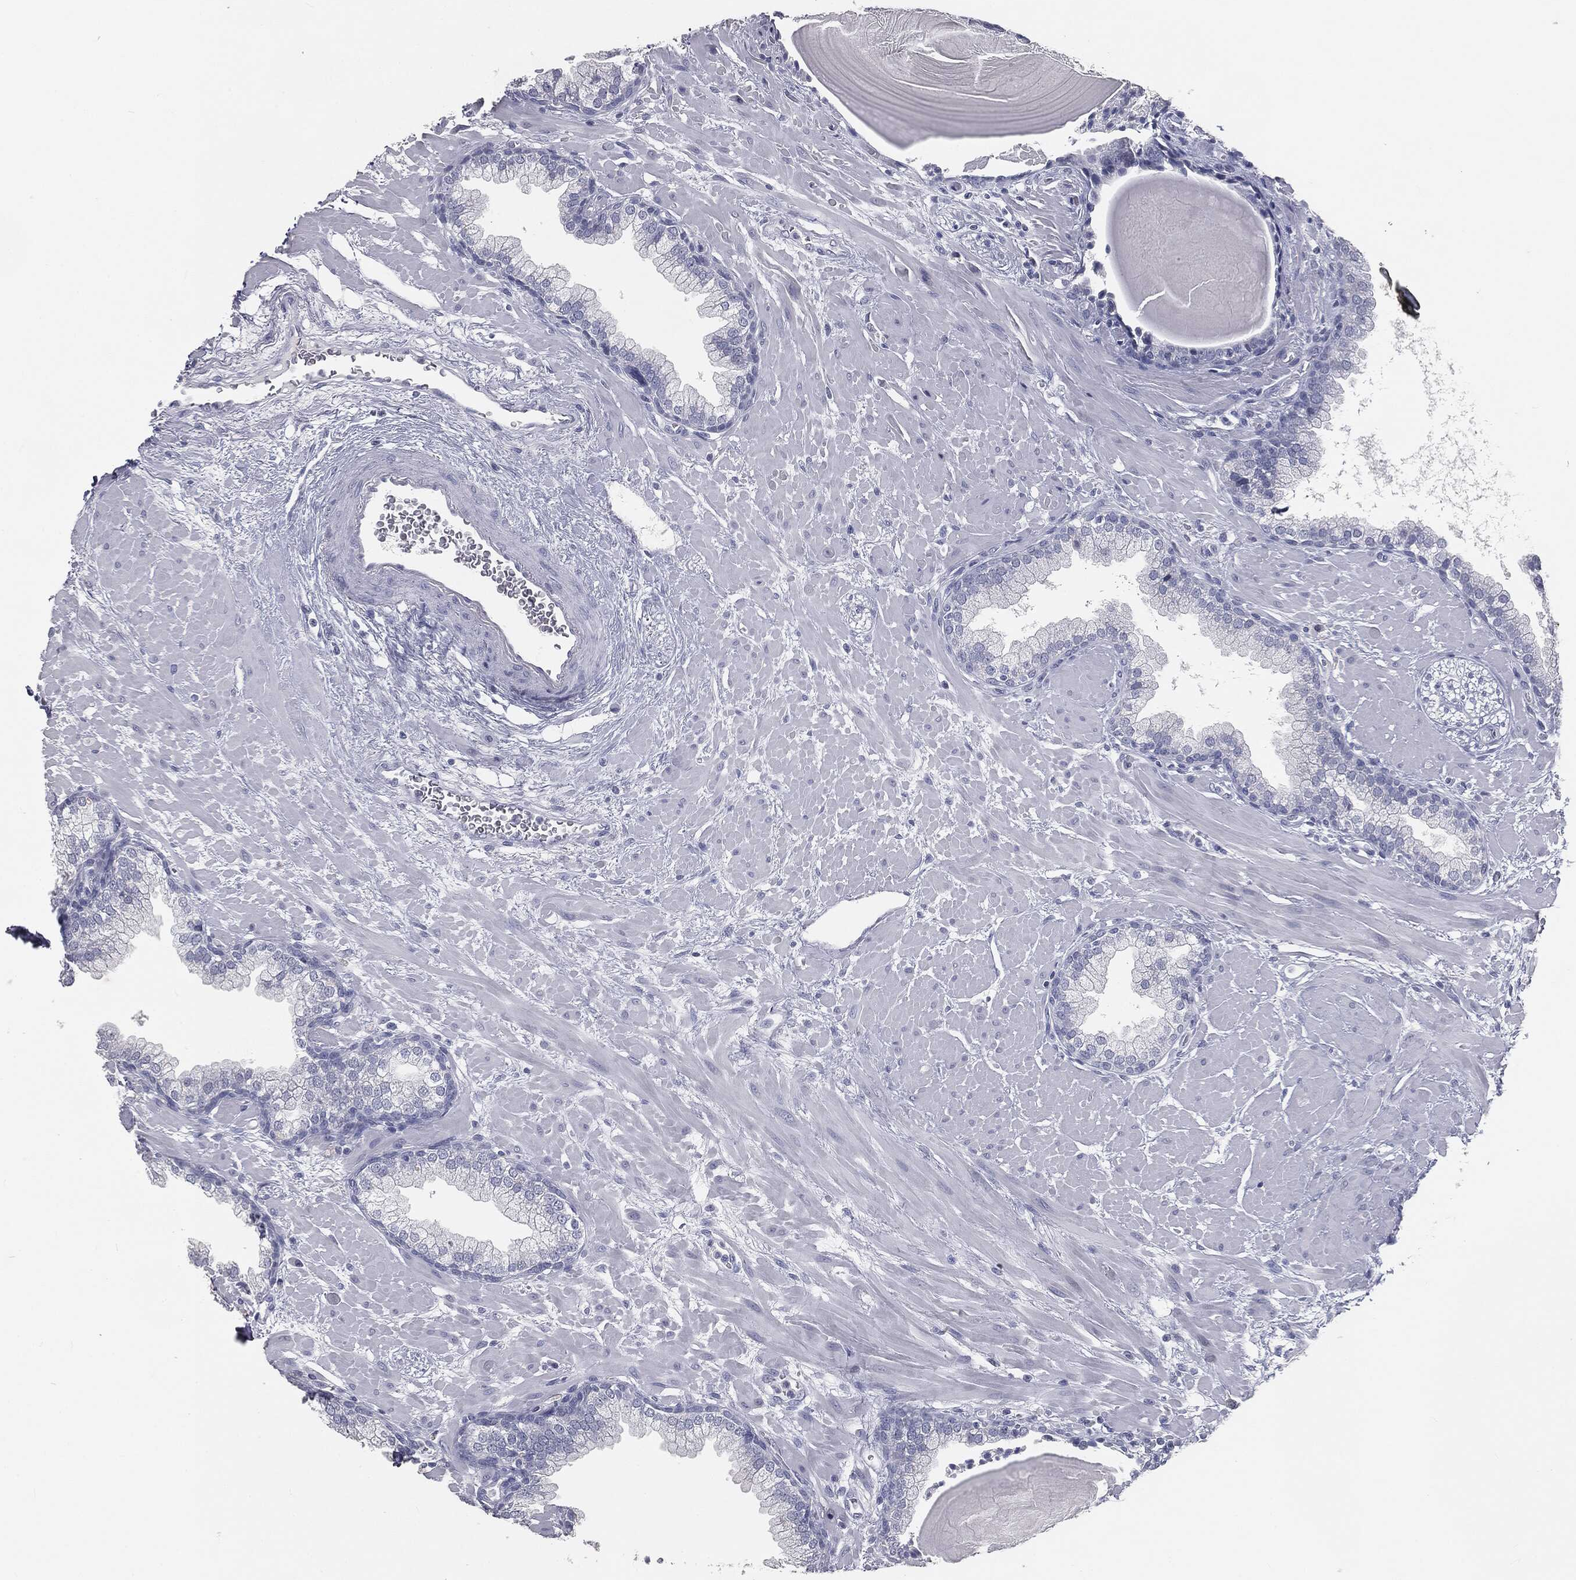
{"staining": {"intensity": "negative", "quantity": "none", "location": "none"}, "tissue": "prostate", "cell_type": "Glandular cells", "image_type": "normal", "snomed": [{"axis": "morphology", "description": "Normal tissue, NOS"}, {"axis": "topography", "description": "Prostate"}], "caption": "Immunohistochemical staining of benign human prostate reveals no significant positivity in glandular cells.", "gene": "PRAME", "patient": {"sex": "male", "age": 63}}